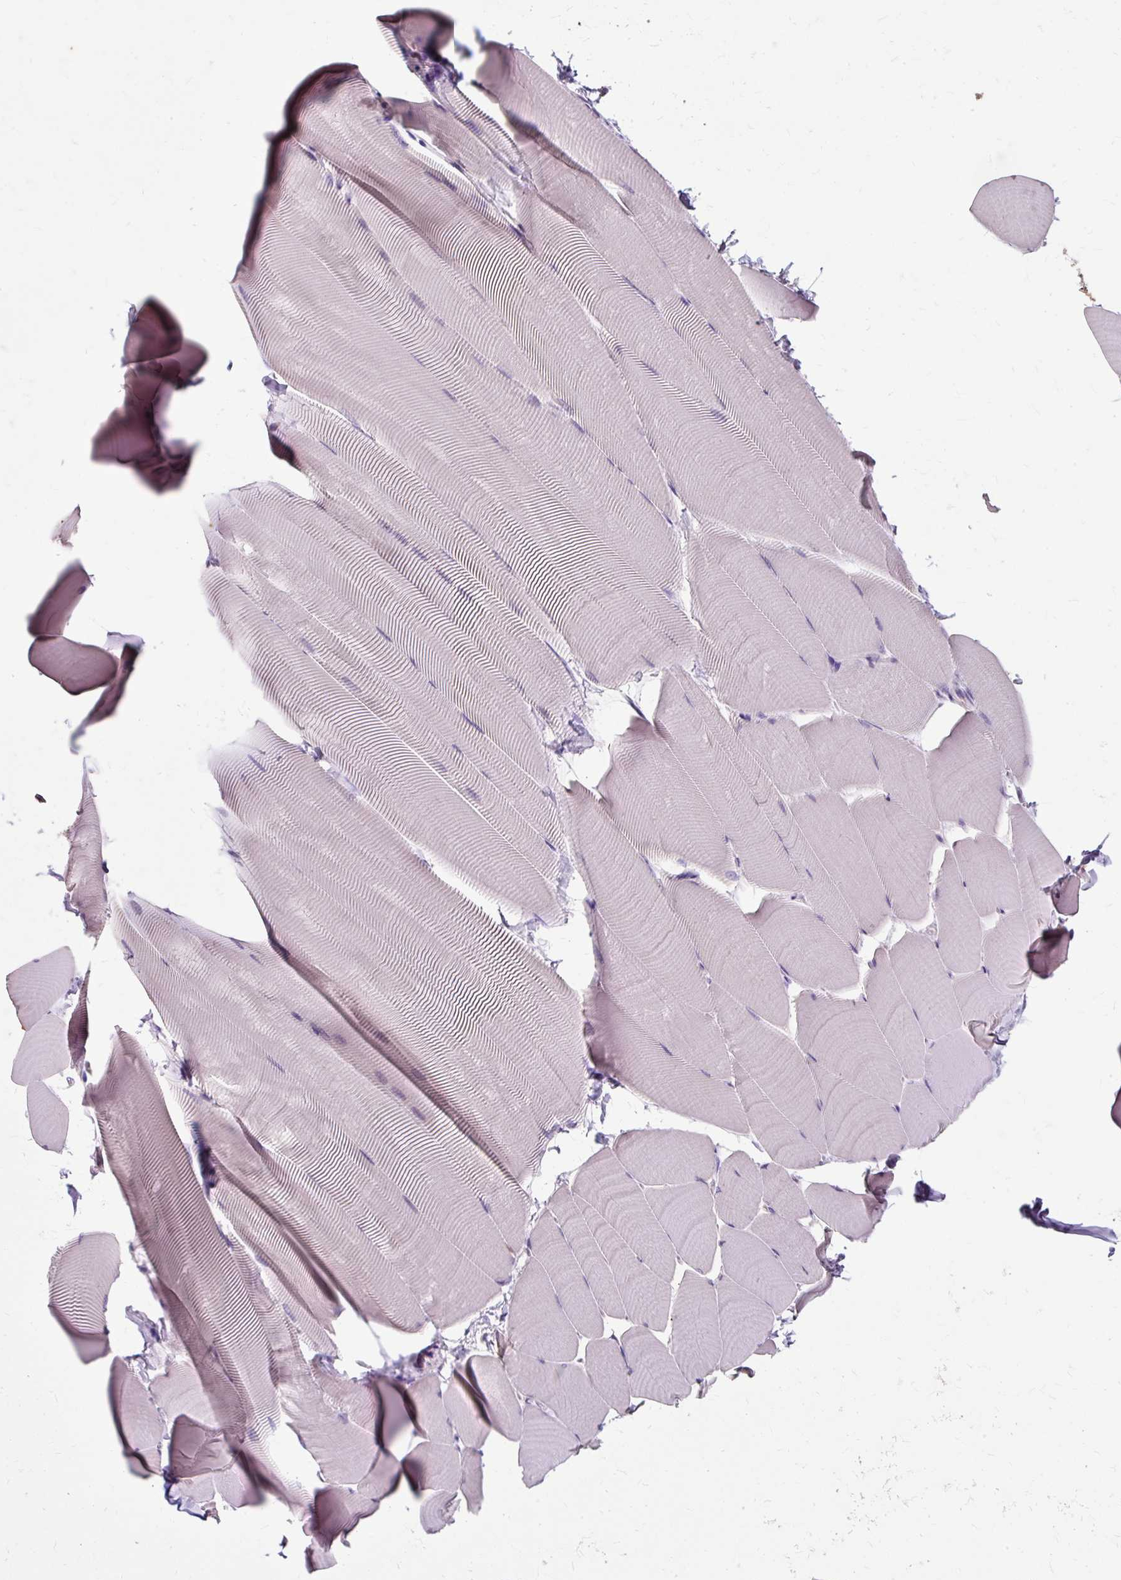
{"staining": {"intensity": "weak", "quantity": "<25%", "location": "cytoplasmic/membranous"}, "tissue": "skeletal muscle", "cell_type": "Myocytes", "image_type": "normal", "snomed": [{"axis": "morphology", "description": "Normal tissue, NOS"}, {"axis": "topography", "description": "Skeletal muscle"}], "caption": "Myocytes are negative for brown protein staining in benign skeletal muscle. (Stains: DAB IHC with hematoxylin counter stain, Microscopy: brightfield microscopy at high magnification).", "gene": "KLHL24", "patient": {"sex": "male", "age": 25}}